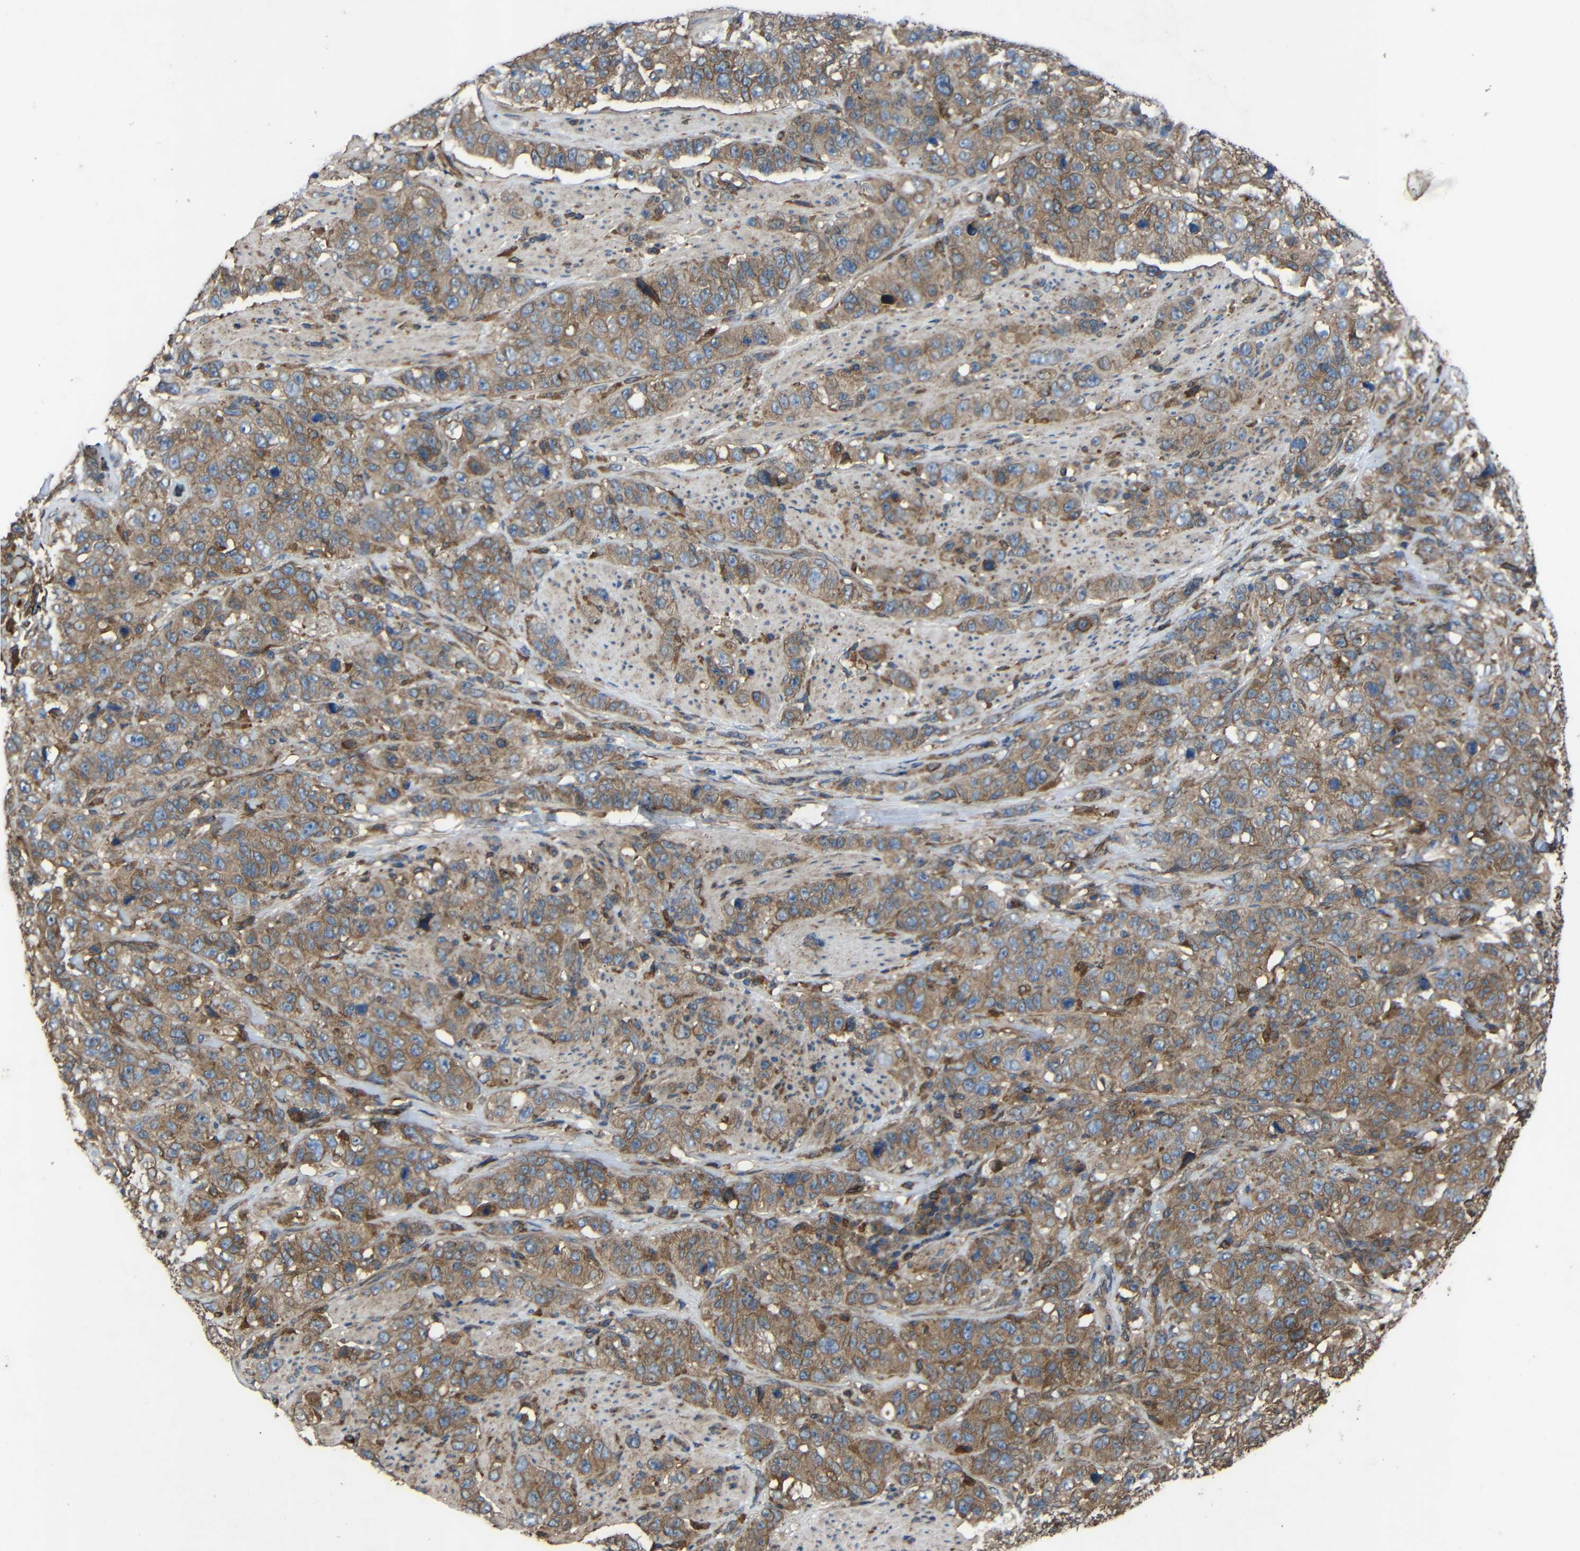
{"staining": {"intensity": "moderate", "quantity": ">75%", "location": "cytoplasmic/membranous"}, "tissue": "stomach cancer", "cell_type": "Tumor cells", "image_type": "cancer", "snomed": [{"axis": "morphology", "description": "Adenocarcinoma, NOS"}, {"axis": "topography", "description": "Stomach"}], "caption": "Moderate cytoplasmic/membranous protein expression is identified in approximately >75% of tumor cells in stomach cancer.", "gene": "TREM2", "patient": {"sex": "male", "age": 48}}